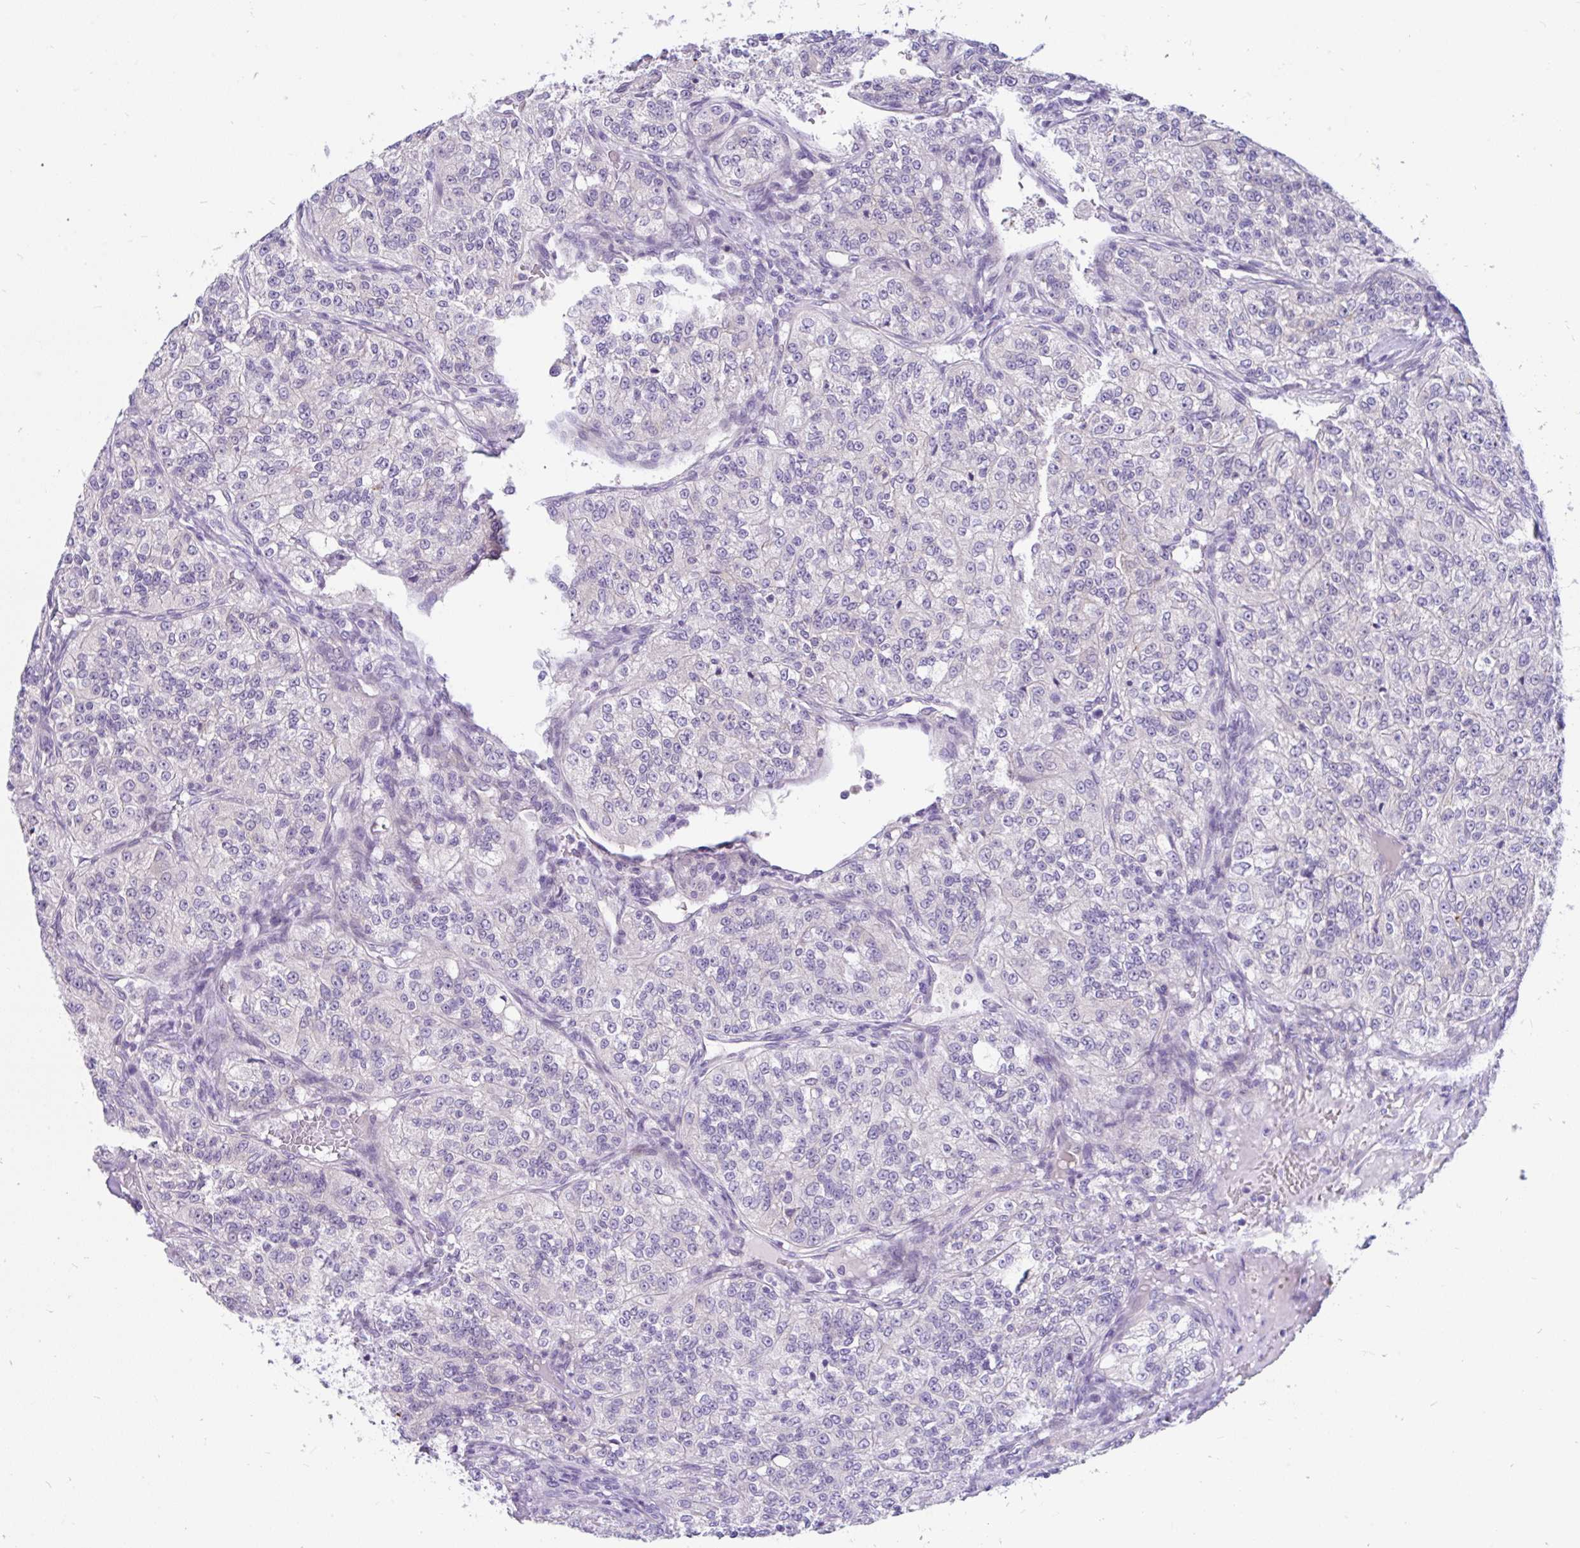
{"staining": {"intensity": "negative", "quantity": "none", "location": "none"}, "tissue": "renal cancer", "cell_type": "Tumor cells", "image_type": "cancer", "snomed": [{"axis": "morphology", "description": "Adenocarcinoma, NOS"}, {"axis": "topography", "description": "Kidney"}], "caption": "Immunohistochemistry photomicrograph of adenocarcinoma (renal) stained for a protein (brown), which shows no staining in tumor cells.", "gene": "KIAA2013", "patient": {"sex": "female", "age": 63}}